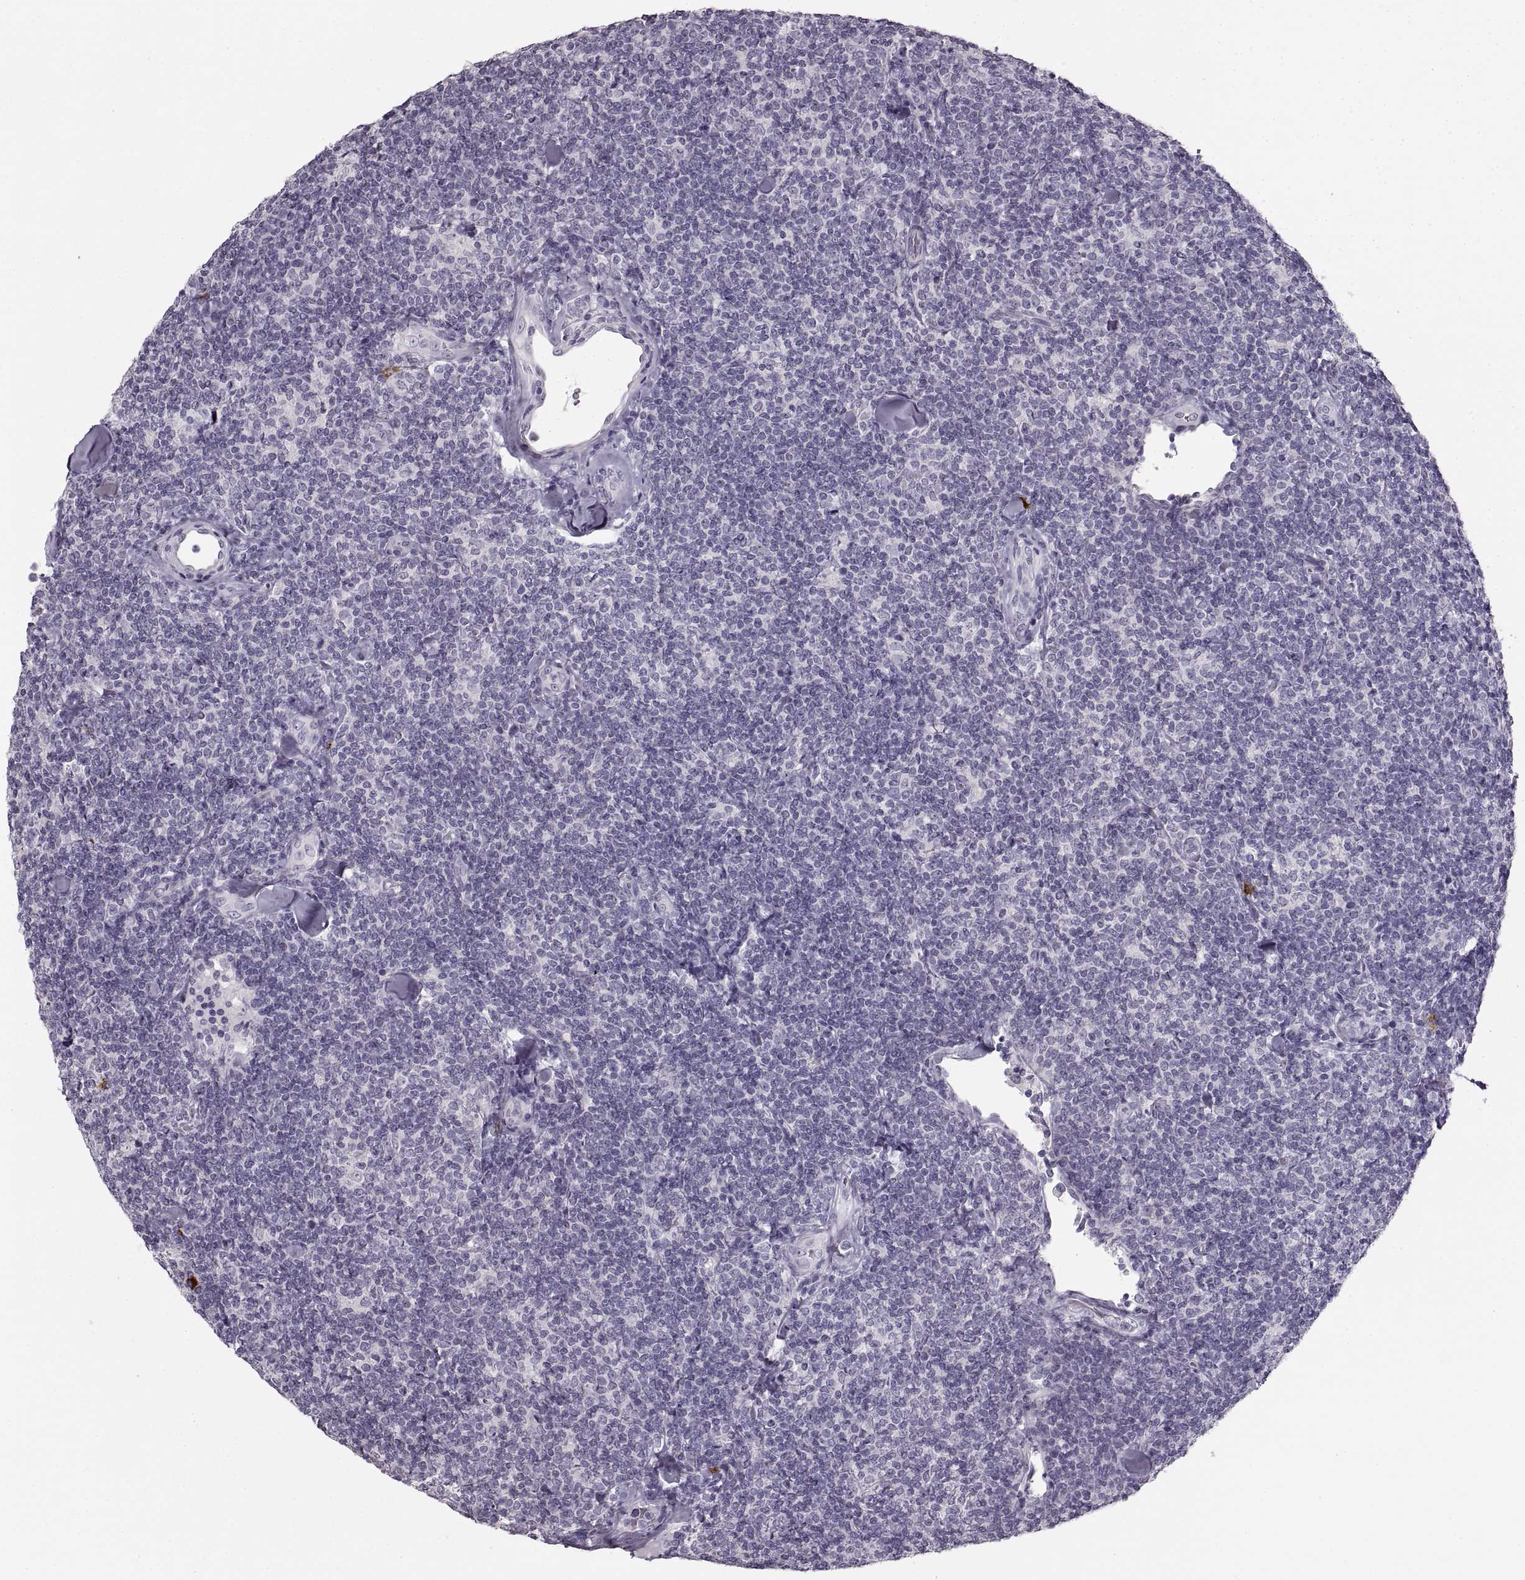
{"staining": {"intensity": "negative", "quantity": "none", "location": "none"}, "tissue": "lymphoma", "cell_type": "Tumor cells", "image_type": "cancer", "snomed": [{"axis": "morphology", "description": "Malignant lymphoma, non-Hodgkin's type, Low grade"}, {"axis": "topography", "description": "Lymph node"}], "caption": "This is a micrograph of immunohistochemistry (IHC) staining of lymphoma, which shows no positivity in tumor cells. Nuclei are stained in blue.", "gene": "CNTN1", "patient": {"sex": "female", "age": 56}}